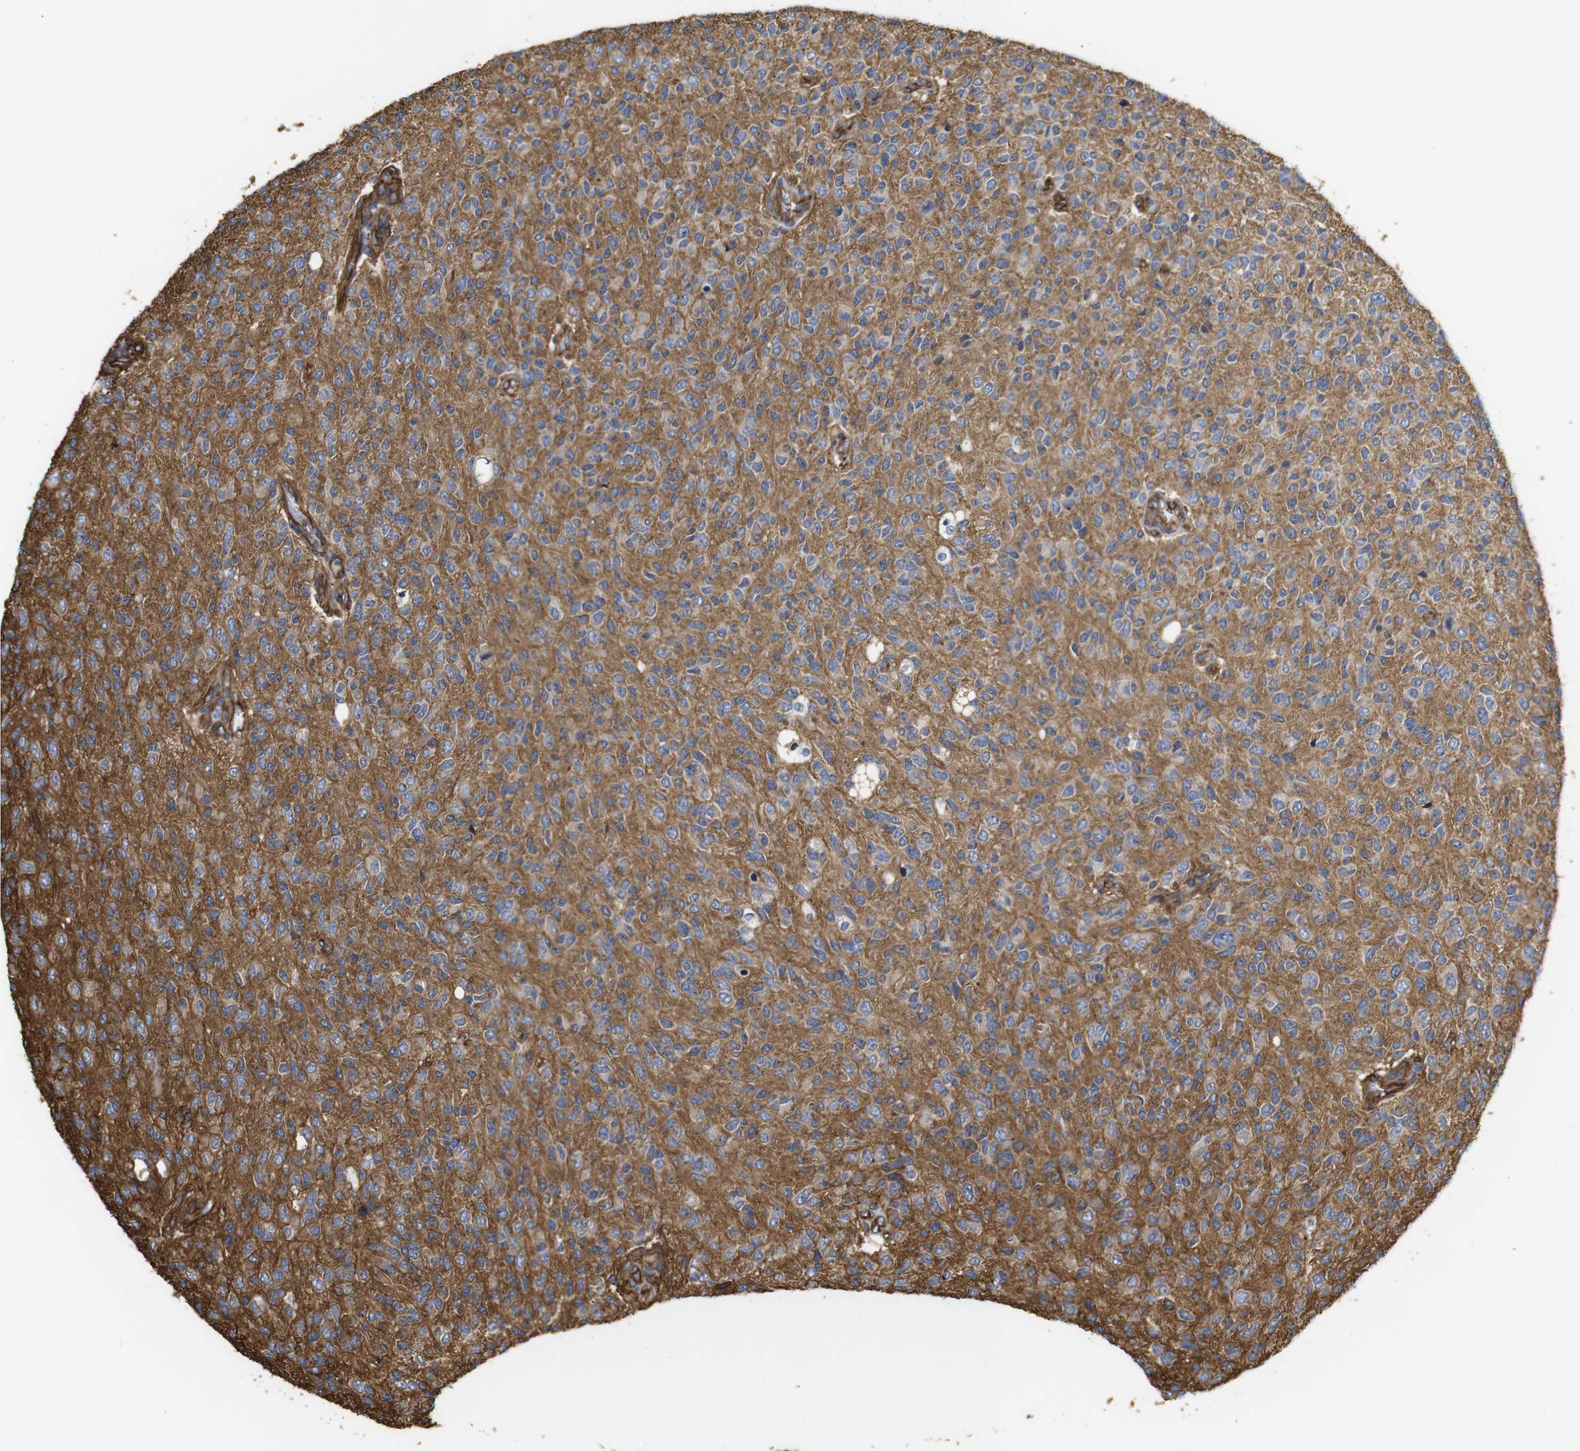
{"staining": {"intensity": "negative", "quantity": "none", "location": "none"}, "tissue": "glioma", "cell_type": "Tumor cells", "image_type": "cancer", "snomed": [{"axis": "morphology", "description": "Glioma, malignant, High grade"}, {"axis": "topography", "description": "pancreas cauda"}], "caption": "Tumor cells are negative for brown protein staining in malignant high-grade glioma. (Immunohistochemistry (ihc), brightfield microscopy, high magnification).", "gene": "SPTBN1", "patient": {"sex": "male", "age": 60}}